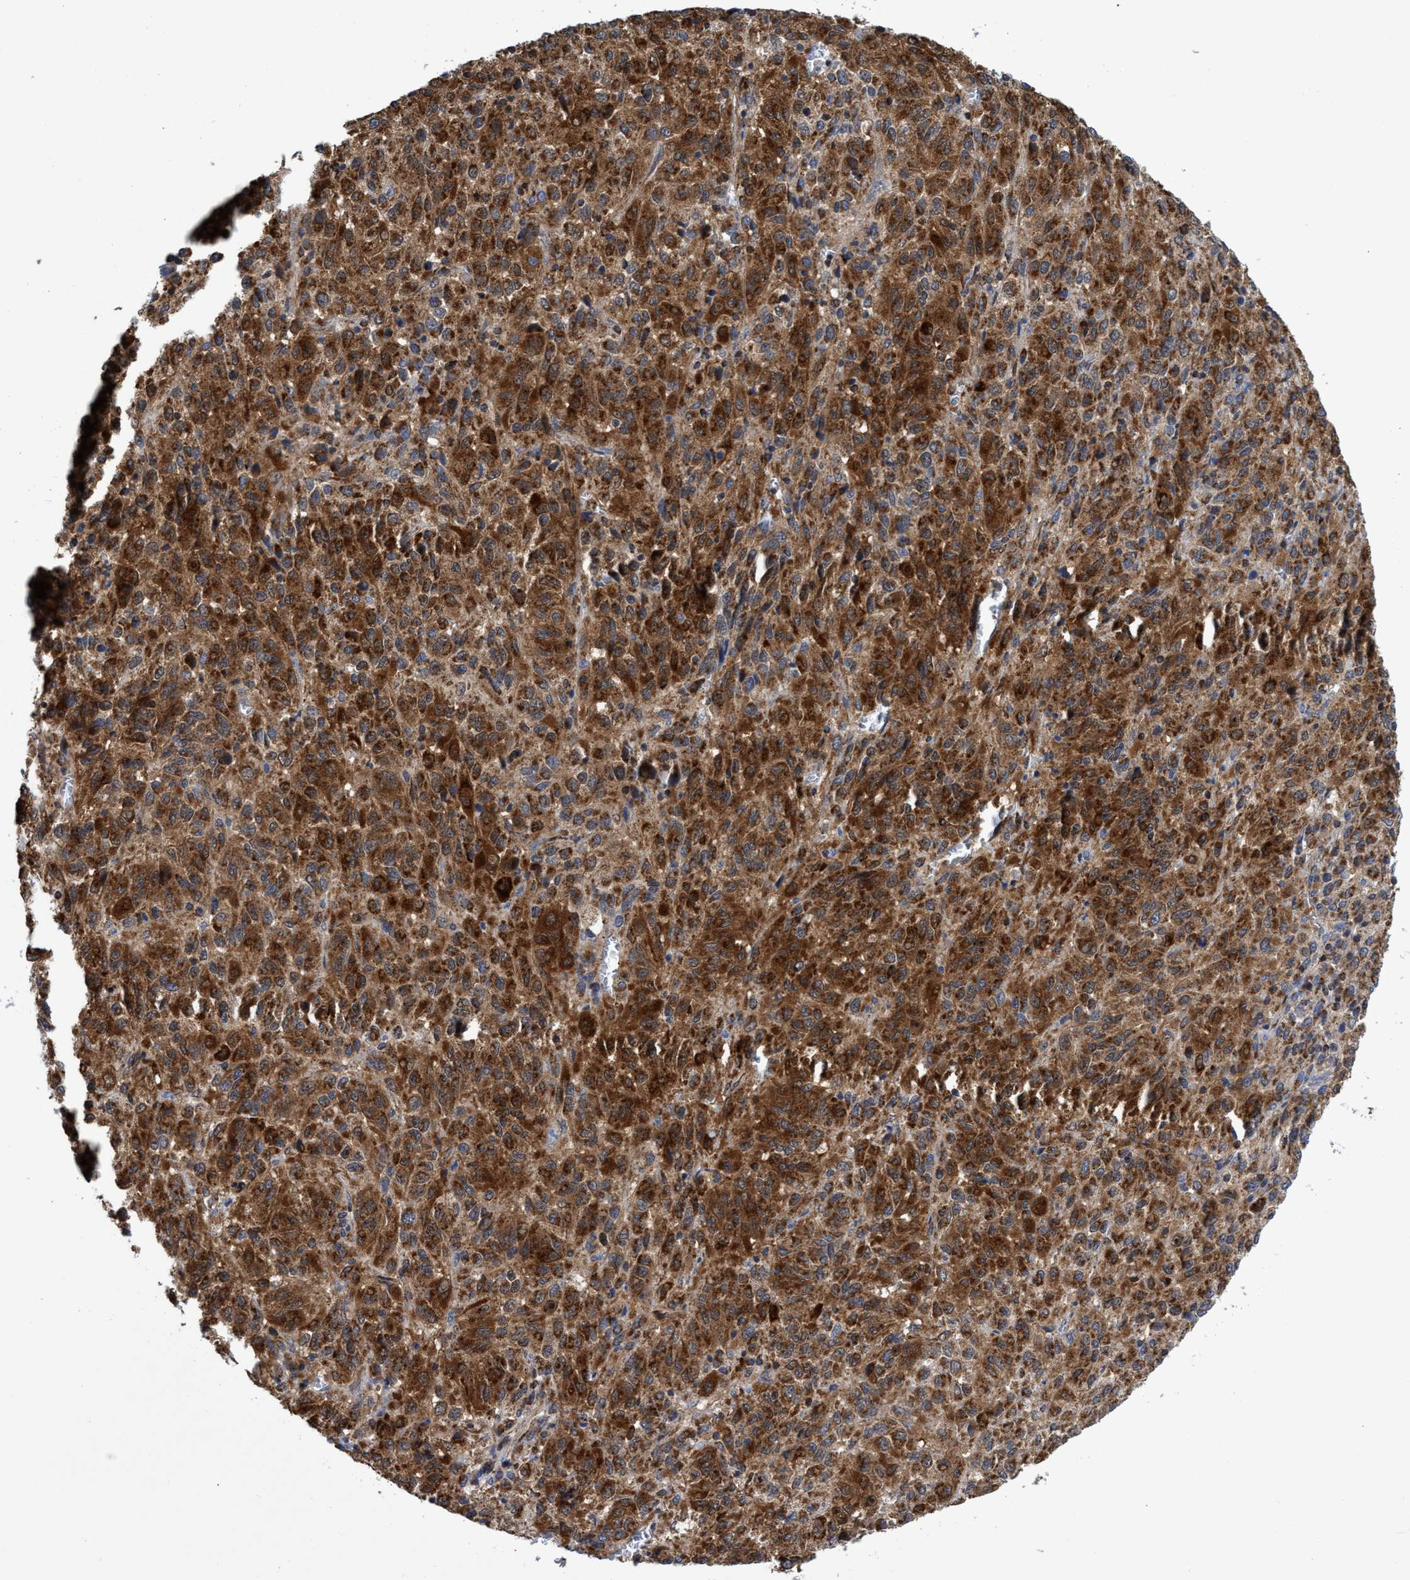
{"staining": {"intensity": "moderate", "quantity": ">75%", "location": "cytoplasmic/membranous"}, "tissue": "melanoma", "cell_type": "Tumor cells", "image_type": "cancer", "snomed": [{"axis": "morphology", "description": "Malignant melanoma, Metastatic site"}, {"axis": "topography", "description": "Lung"}], "caption": "Immunohistochemistry (IHC) histopathology image of neoplastic tissue: human malignant melanoma (metastatic site) stained using immunohistochemistry reveals medium levels of moderate protein expression localized specifically in the cytoplasmic/membranous of tumor cells, appearing as a cytoplasmic/membranous brown color.", "gene": "CRYZ", "patient": {"sex": "male", "age": 64}}